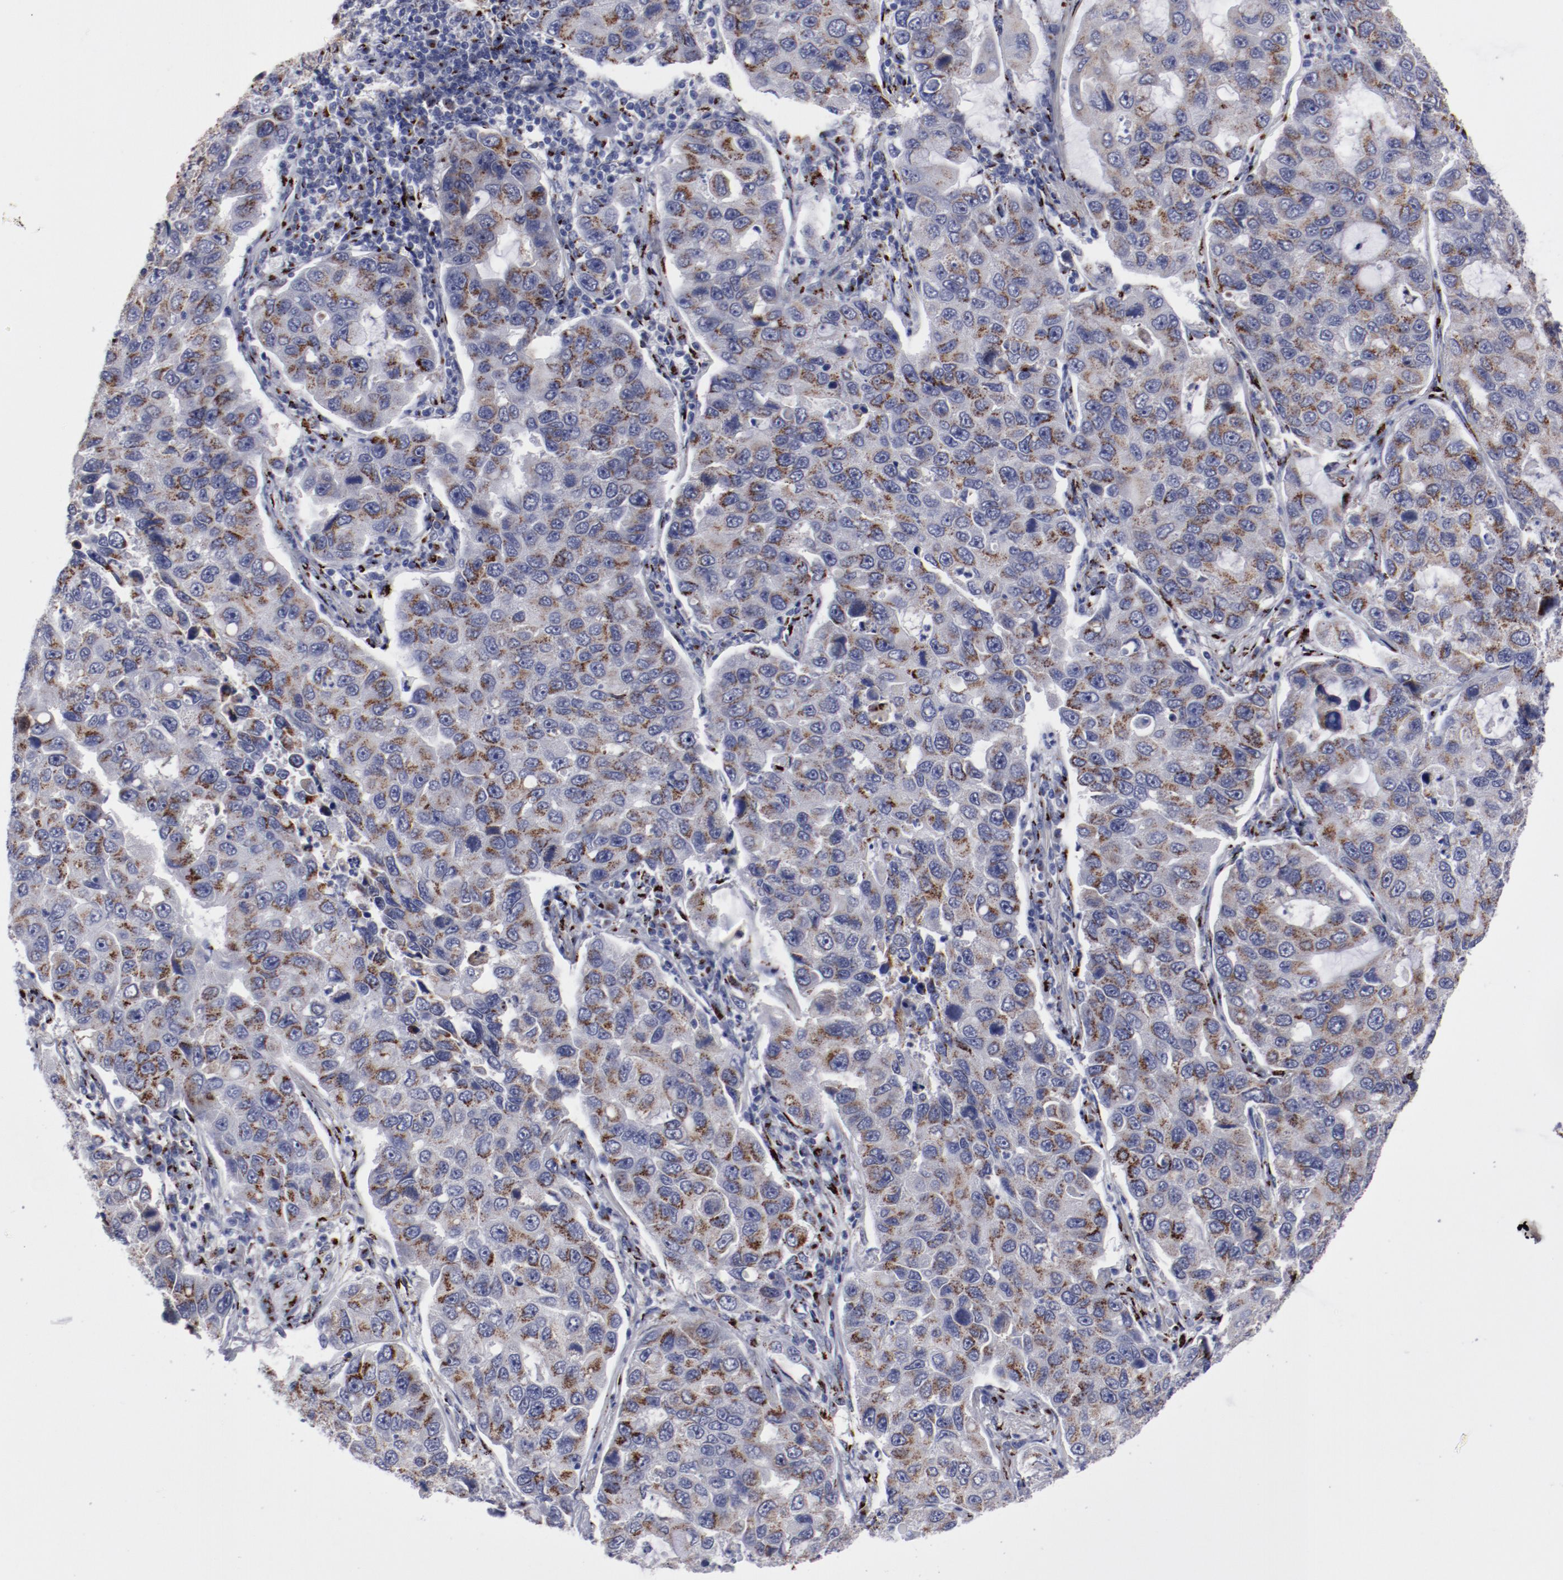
{"staining": {"intensity": "strong", "quantity": ">75%", "location": "cytoplasmic/membranous"}, "tissue": "lung cancer", "cell_type": "Tumor cells", "image_type": "cancer", "snomed": [{"axis": "morphology", "description": "Adenocarcinoma, NOS"}, {"axis": "topography", "description": "Lung"}], "caption": "This is an image of IHC staining of lung cancer, which shows strong expression in the cytoplasmic/membranous of tumor cells.", "gene": "GOLIM4", "patient": {"sex": "male", "age": 64}}